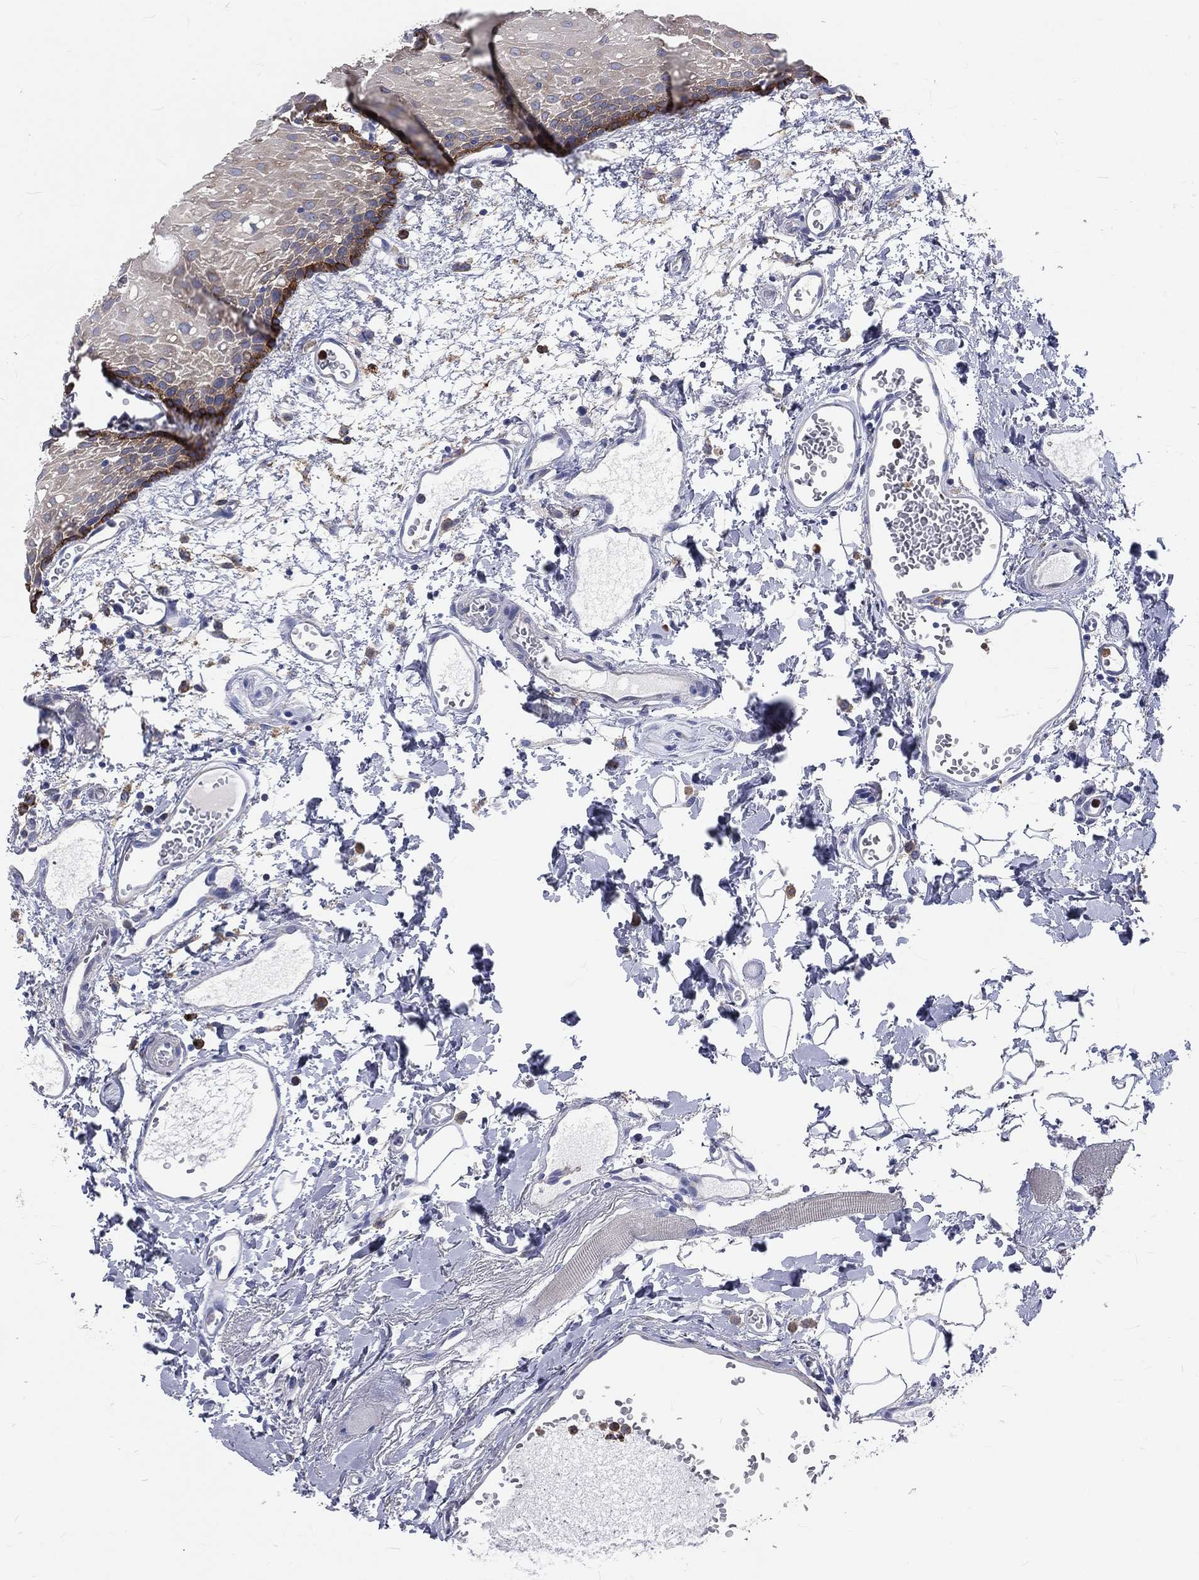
{"staining": {"intensity": "negative", "quantity": "none", "location": "none"}, "tissue": "oral mucosa", "cell_type": "Squamous epithelial cells", "image_type": "normal", "snomed": [{"axis": "morphology", "description": "Normal tissue, NOS"}, {"axis": "morphology", "description": "Squamous cell carcinoma, NOS"}, {"axis": "topography", "description": "Oral tissue"}, {"axis": "topography", "description": "Head-Neck"}], "caption": "High power microscopy photomicrograph of an immunohistochemistry histopathology image of normal oral mucosa, revealing no significant staining in squamous epithelial cells. (DAB (3,3'-diaminobenzidine) immunohistochemistry, high magnification).", "gene": "BASP1", "patient": {"sex": "female", "age": 70}}